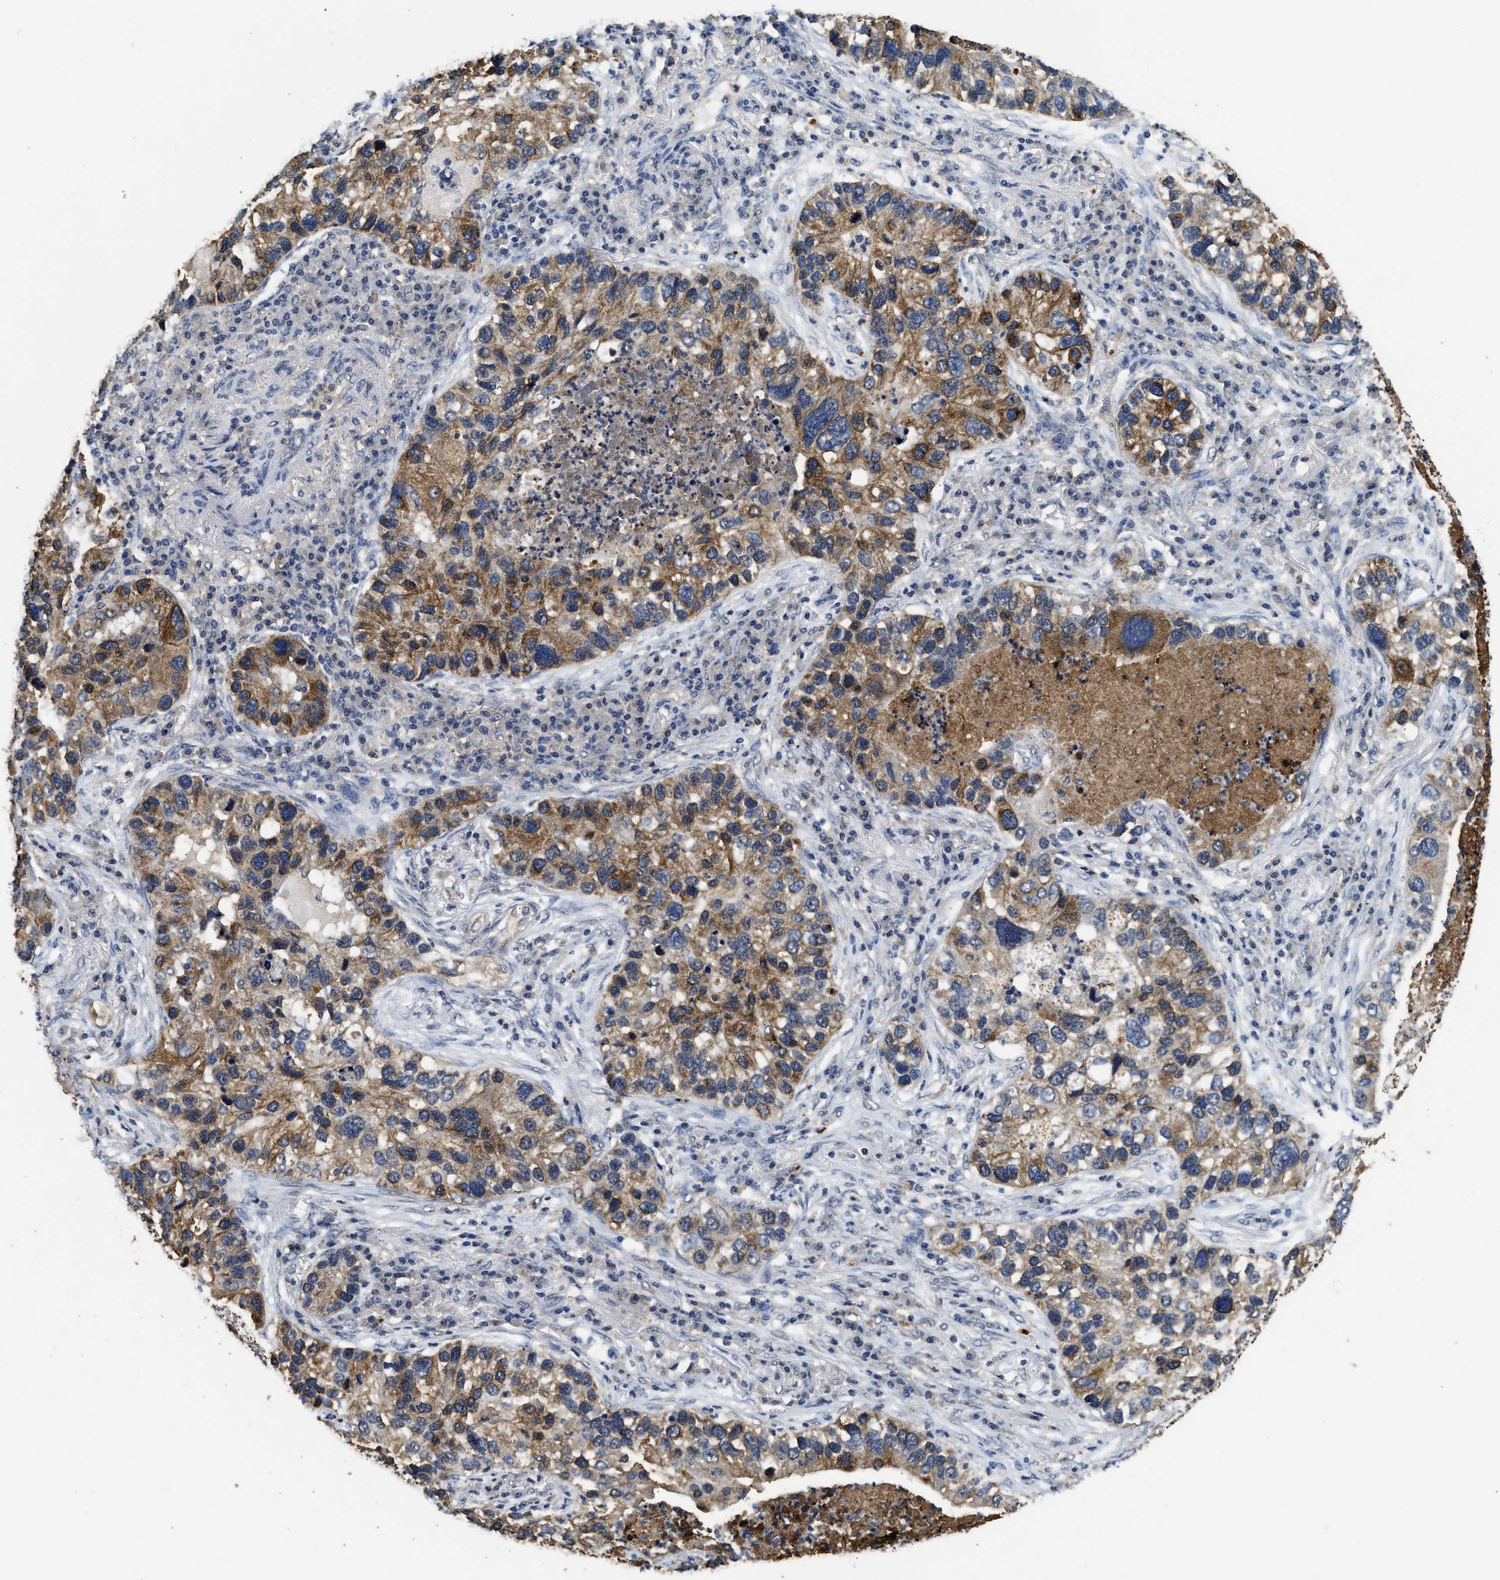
{"staining": {"intensity": "moderate", "quantity": ">75%", "location": "cytoplasmic/membranous"}, "tissue": "lung cancer", "cell_type": "Tumor cells", "image_type": "cancer", "snomed": [{"axis": "morphology", "description": "Normal tissue, NOS"}, {"axis": "morphology", "description": "Adenocarcinoma, NOS"}, {"axis": "topography", "description": "Bronchus"}, {"axis": "topography", "description": "Lung"}], "caption": "A brown stain shows moderate cytoplasmic/membranous staining of a protein in human adenocarcinoma (lung) tumor cells.", "gene": "CTNNA1", "patient": {"sex": "male", "age": 54}}